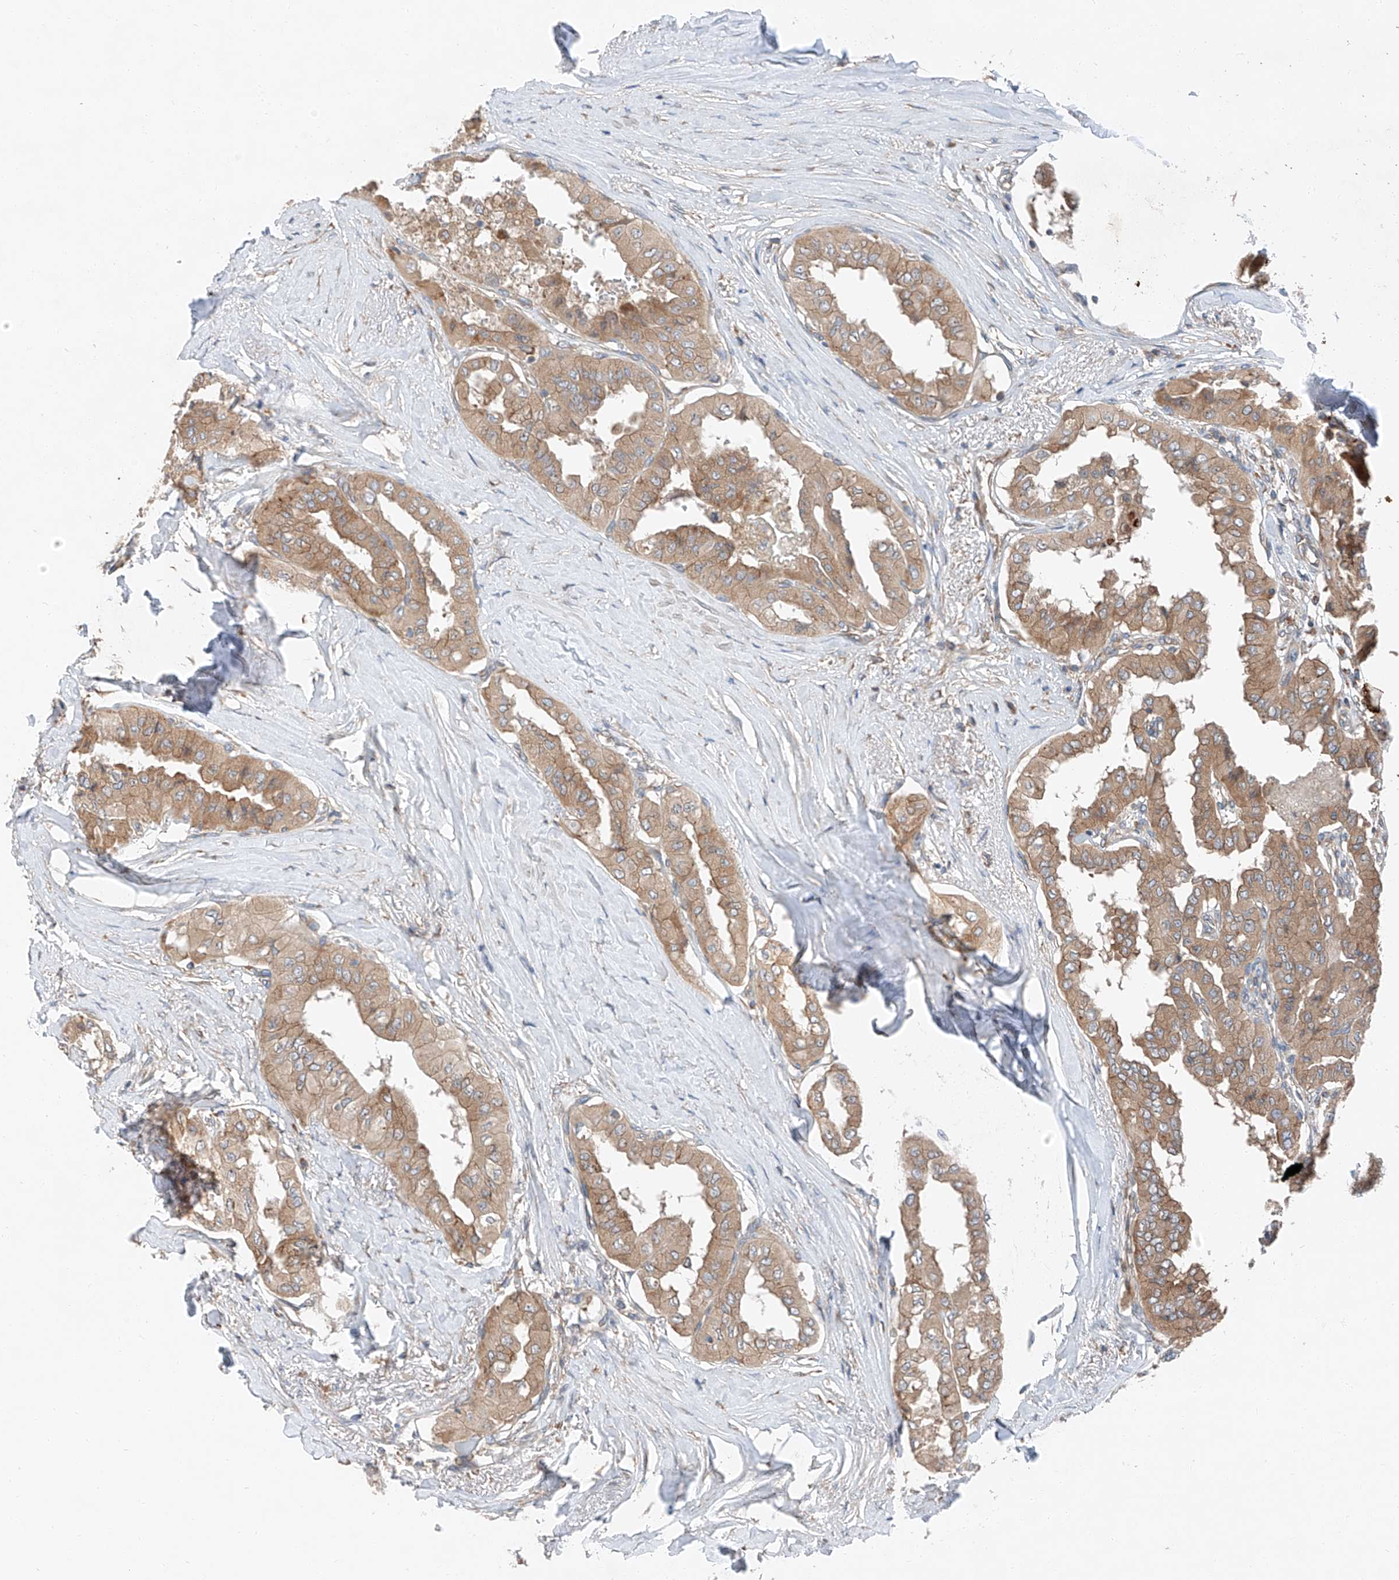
{"staining": {"intensity": "moderate", "quantity": ">75%", "location": "cytoplasmic/membranous"}, "tissue": "thyroid cancer", "cell_type": "Tumor cells", "image_type": "cancer", "snomed": [{"axis": "morphology", "description": "Papillary adenocarcinoma, NOS"}, {"axis": "topography", "description": "Thyroid gland"}], "caption": "Immunohistochemical staining of papillary adenocarcinoma (thyroid) demonstrates medium levels of moderate cytoplasmic/membranous staining in approximately >75% of tumor cells. Immunohistochemistry stains the protein of interest in brown and the nuclei are stained blue.", "gene": "ZC3H15", "patient": {"sex": "female", "age": 59}}